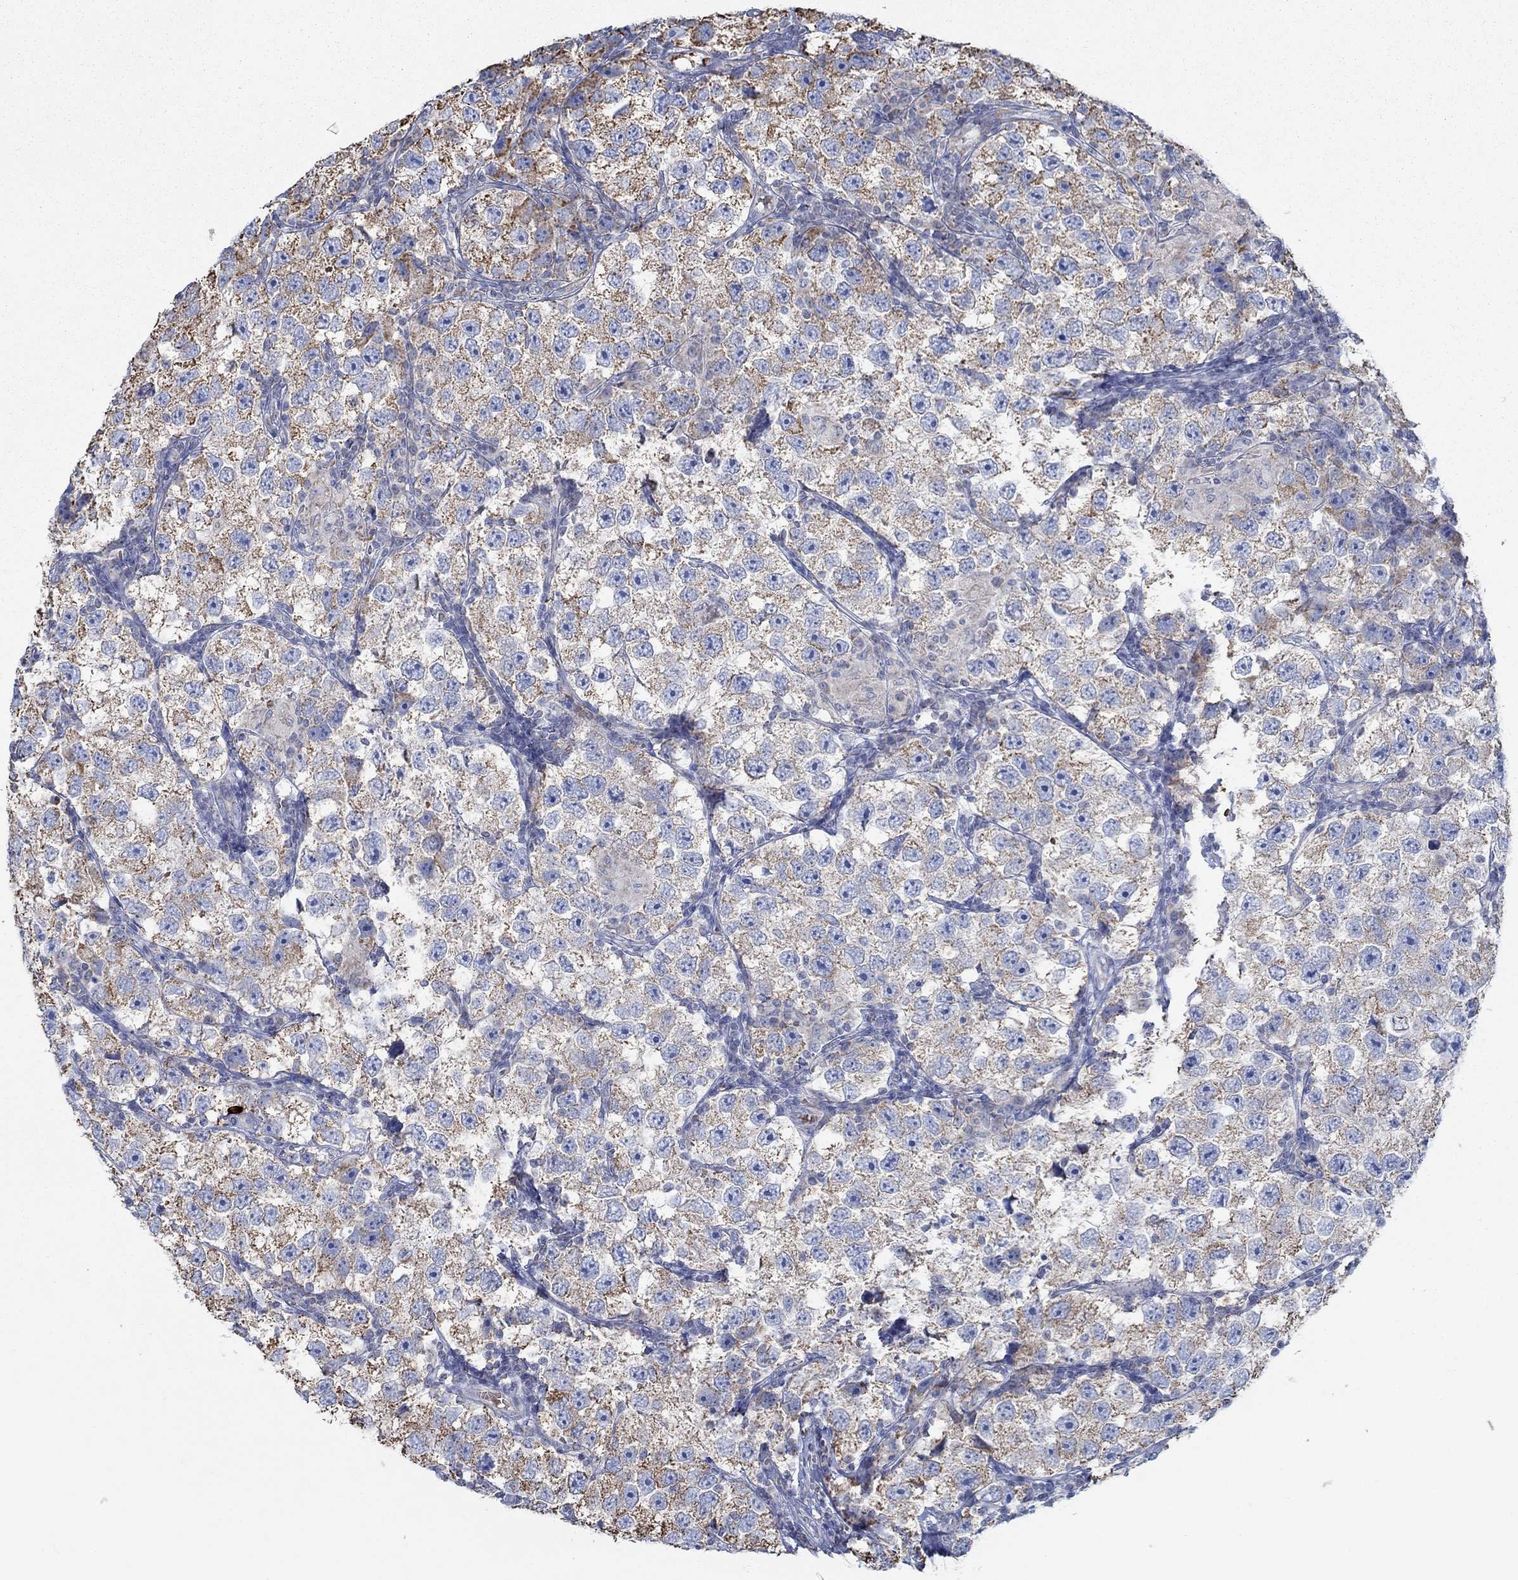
{"staining": {"intensity": "moderate", "quantity": ">75%", "location": "cytoplasmic/membranous"}, "tissue": "testis cancer", "cell_type": "Tumor cells", "image_type": "cancer", "snomed": [{"axis": "morphology", "description": "Seminoma, NOS"}, {"axis": "topography", "description": "Testis"}], "caption": "Seminoma (testis) stained with a protein marker demonstrates moderate staining in tumor cells.", "gene": "GLOD5", "patient": {"sex": "male", "age": 26}}